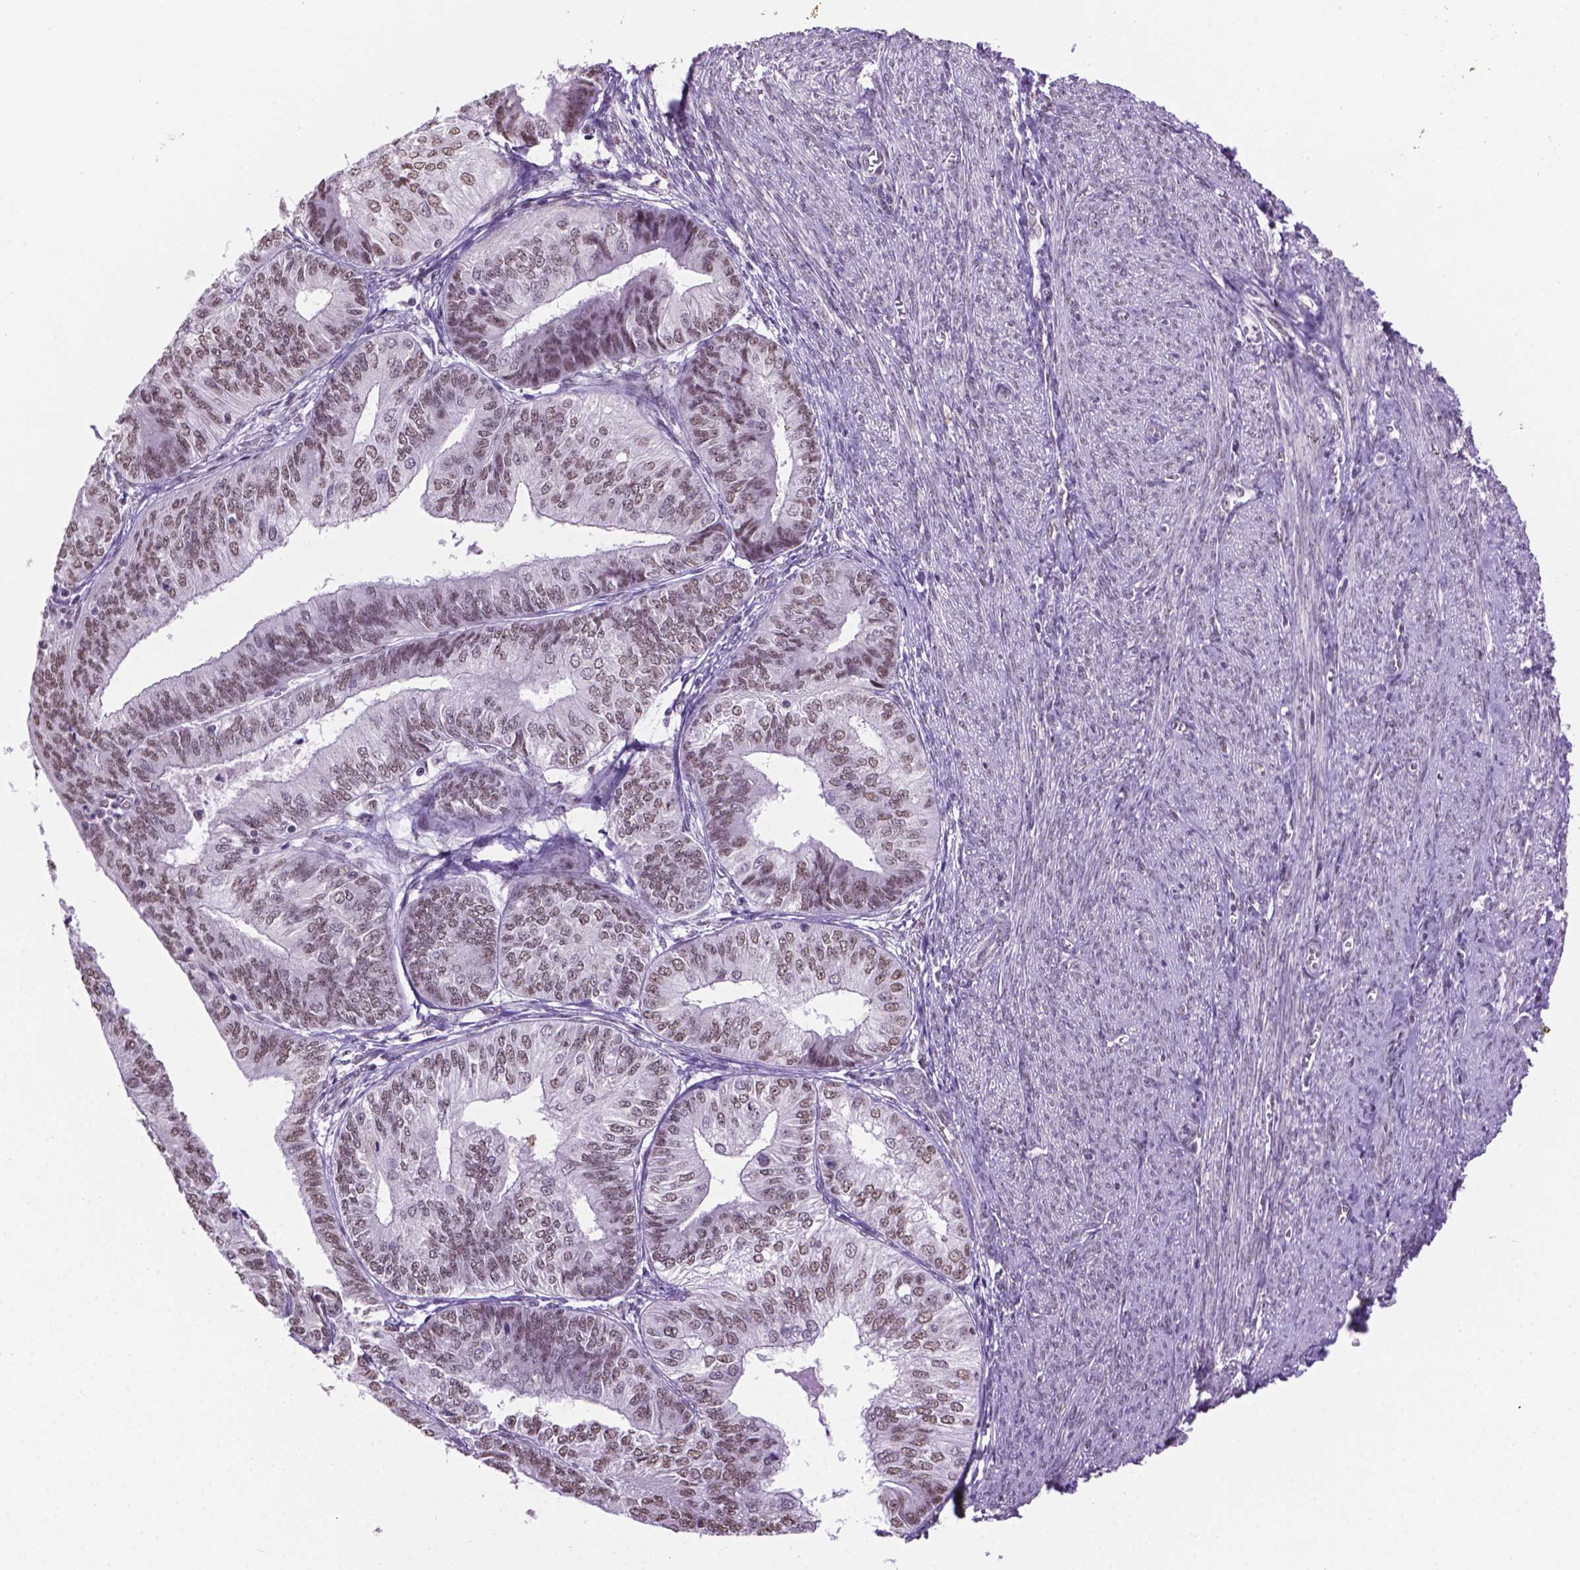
{"staining": {"intensity": "moderate", "quantity": ">75%", "location": "nuclear"}, "tissue": "endometrial cancer", "cell_type": "Tumor cells", "image_type": "cancer", "snomed": [{"axis": "morphology", "description": "Adenocarcinoma, NOS"}, {"axis": "topography", "description": "Endometrium"}], "caption": "Immunohistochemical staining of endometrial adenocarcinoma reveals medium levels of moderate nuclear protein positivity in approximately >75% of tumor cells.", "gene": "ABI2", "patient": {"sex": "female", "age": 58}}